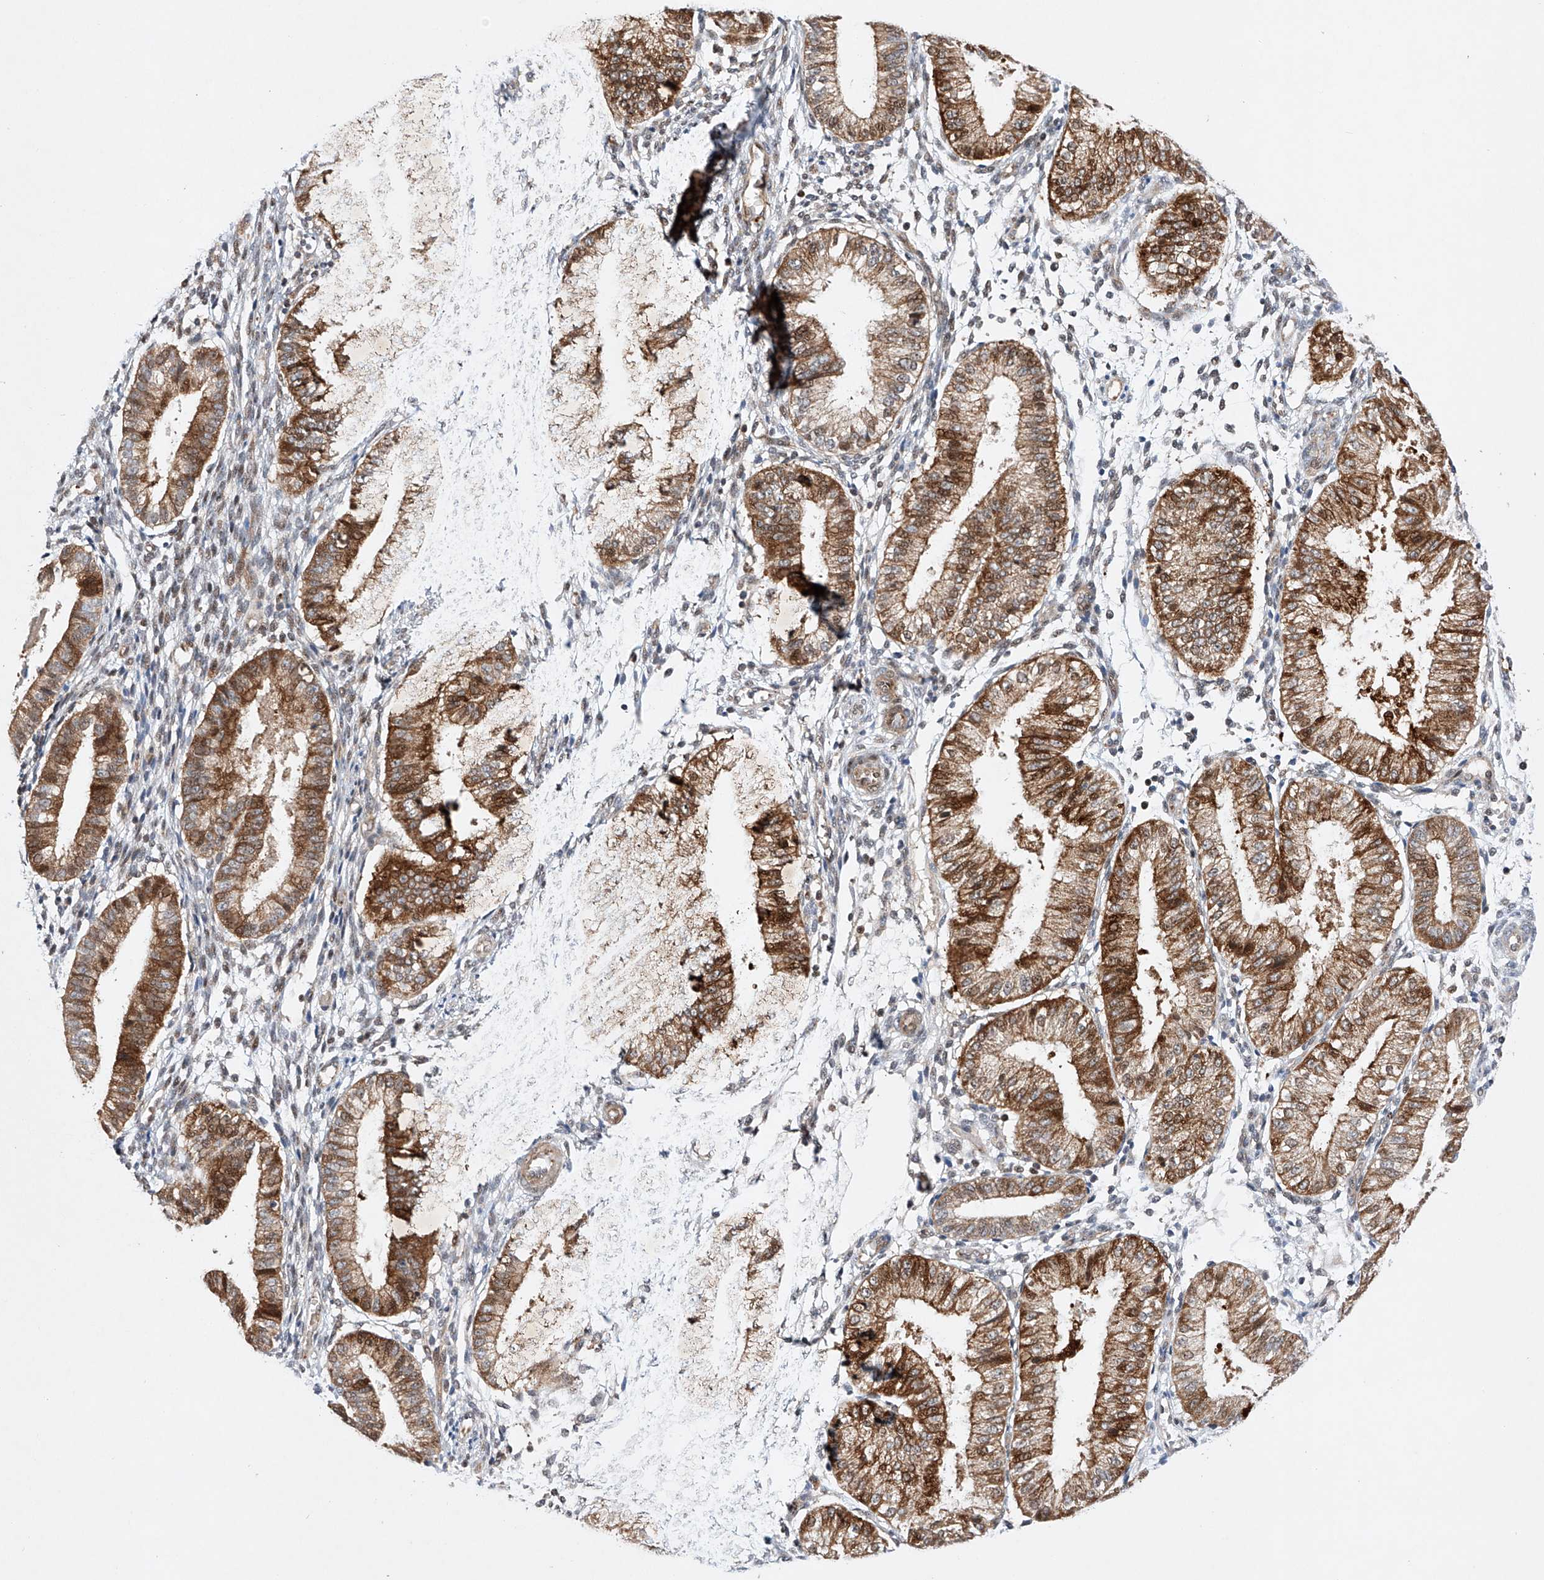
{"staining": {"intensity": "negative", "quantity": "none", "location": "none"}, "tissue": "endometrium", "cell_type": "Cells in endometrial stroma", "image_type": "normal", "snomed": [{"axis": "morphology", "description": "Normal tissue, NOS"}, {"axis": "topography", "description": "Endometrium"}], "caption": "Endometrium stained for a protein using immunohistochemistry exhibits no expression cells in endometrial stroma.", "gene": "AFG1L", "patient": {"sex": "female", "age": 39}}